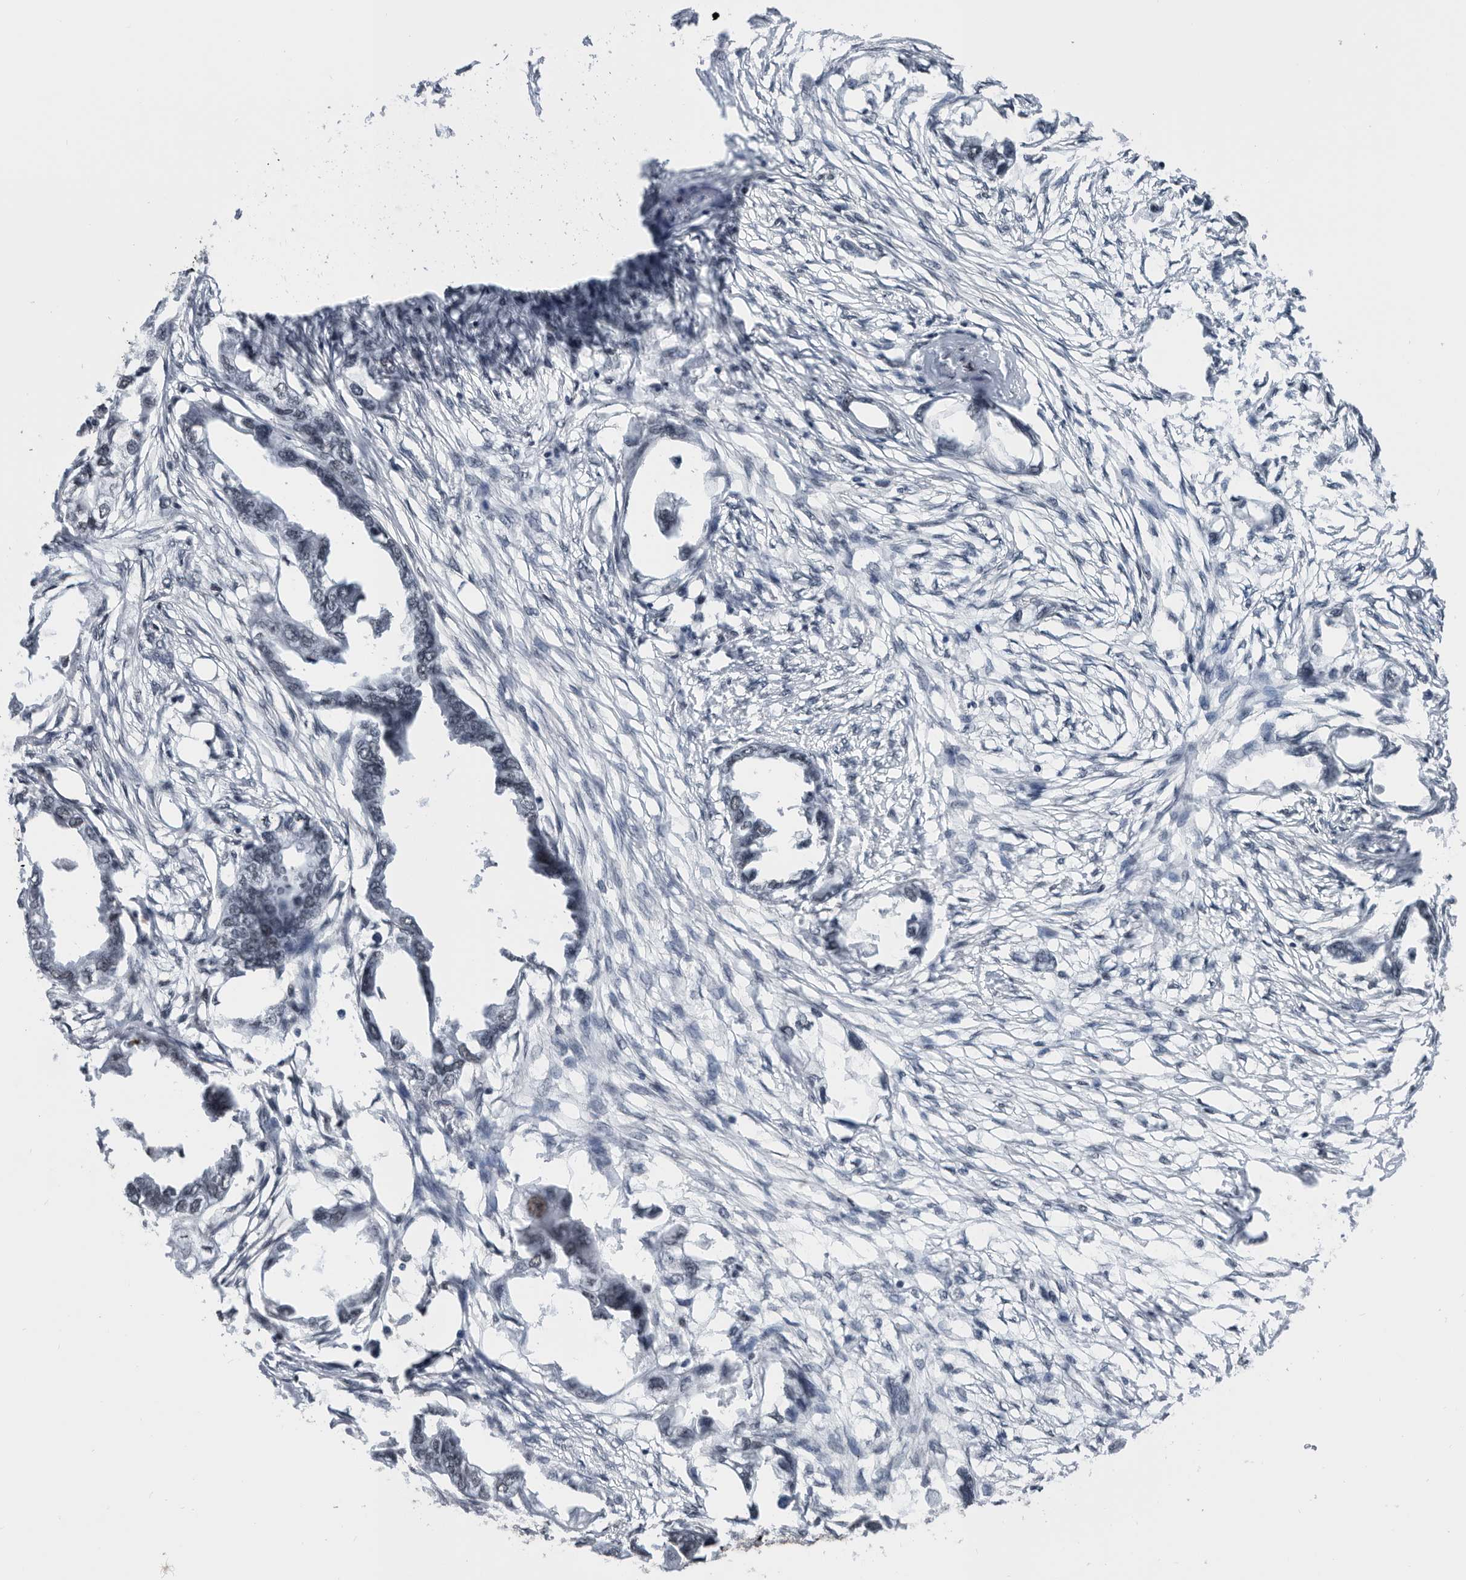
{"staining": {"intensity": "negative", "quantity": "none", "location": "none"}, "tissue": "endometrial cancer", "cell_type": "Tumor cells", "image_type": "cancer", "snomed": [{"axis": "morphology", "description": "Adenocarcinoma, NOS"}, {"axis": "morphology", "description": "Adenocarcinoma, metastatic, NOS"}, {"axis": "topography", "description": "Adipose tissue"}, {"axis": "topography", "description": "Endometrium"}], "caption": "Histopathology image shows no protein positivity in tumor cells of endometrial cancer tissue.", "gene": "SNRNP48", "patient": {"sex": "female", "age": 67}}